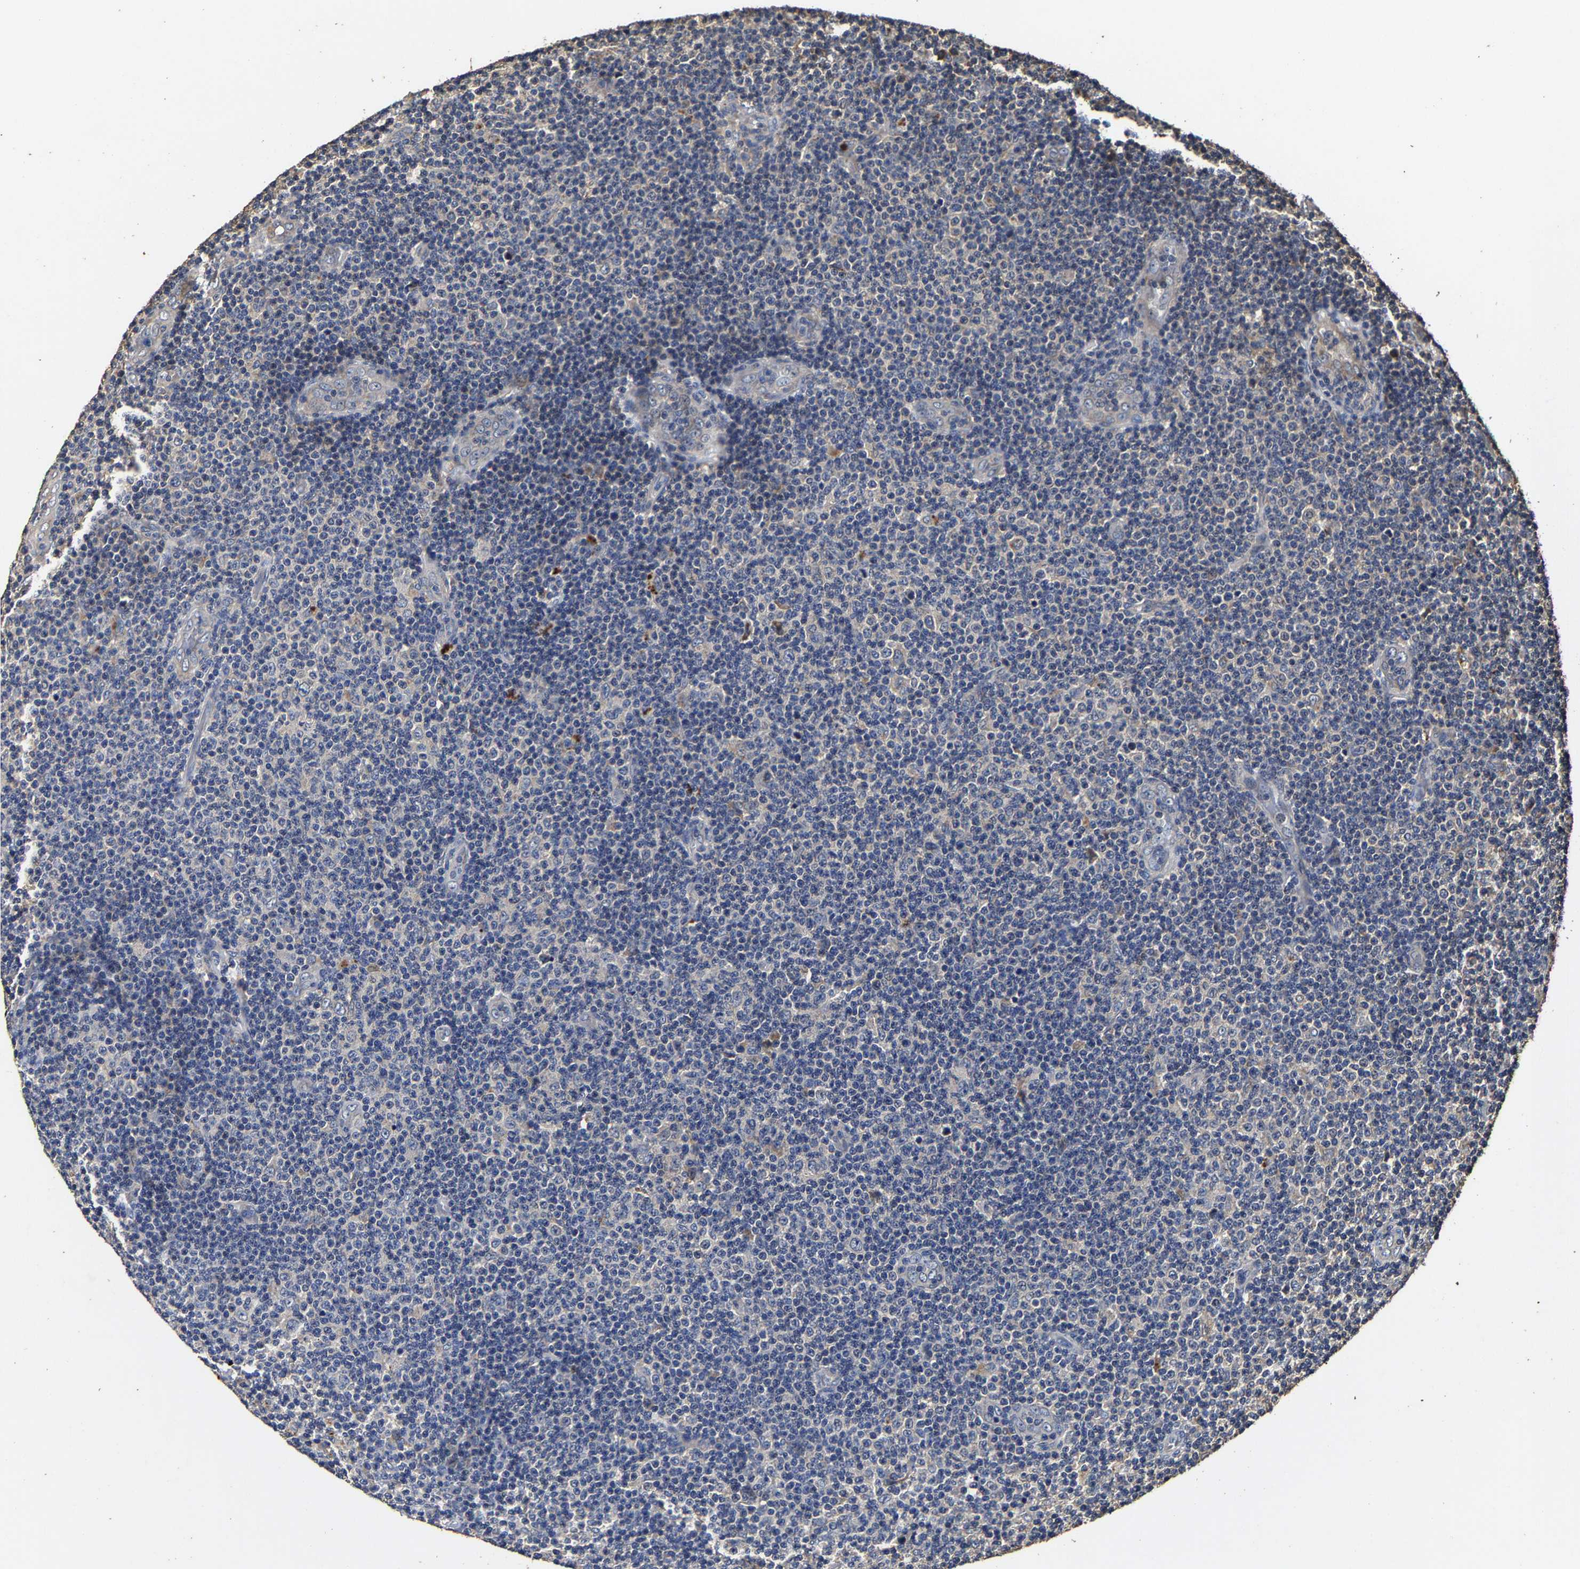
{"staining": {"intensity": "negative", "quantity": "none", "location": "none"}, "tissue": "lymphoma", "cell_type": "Tumor cells", "image_type": "cancer", "snomed": [{"axis": "morphology", "description": "Malignant lymphoma, non-Hodgkin's type, Low grade"}, {"axis": "topography", "description": "Lymph node"}], "caption": "Tumor cells show no significant expression in lymphoma.", "gene": "PPM1K", "patient": {"sex": "male", "age": 83}}